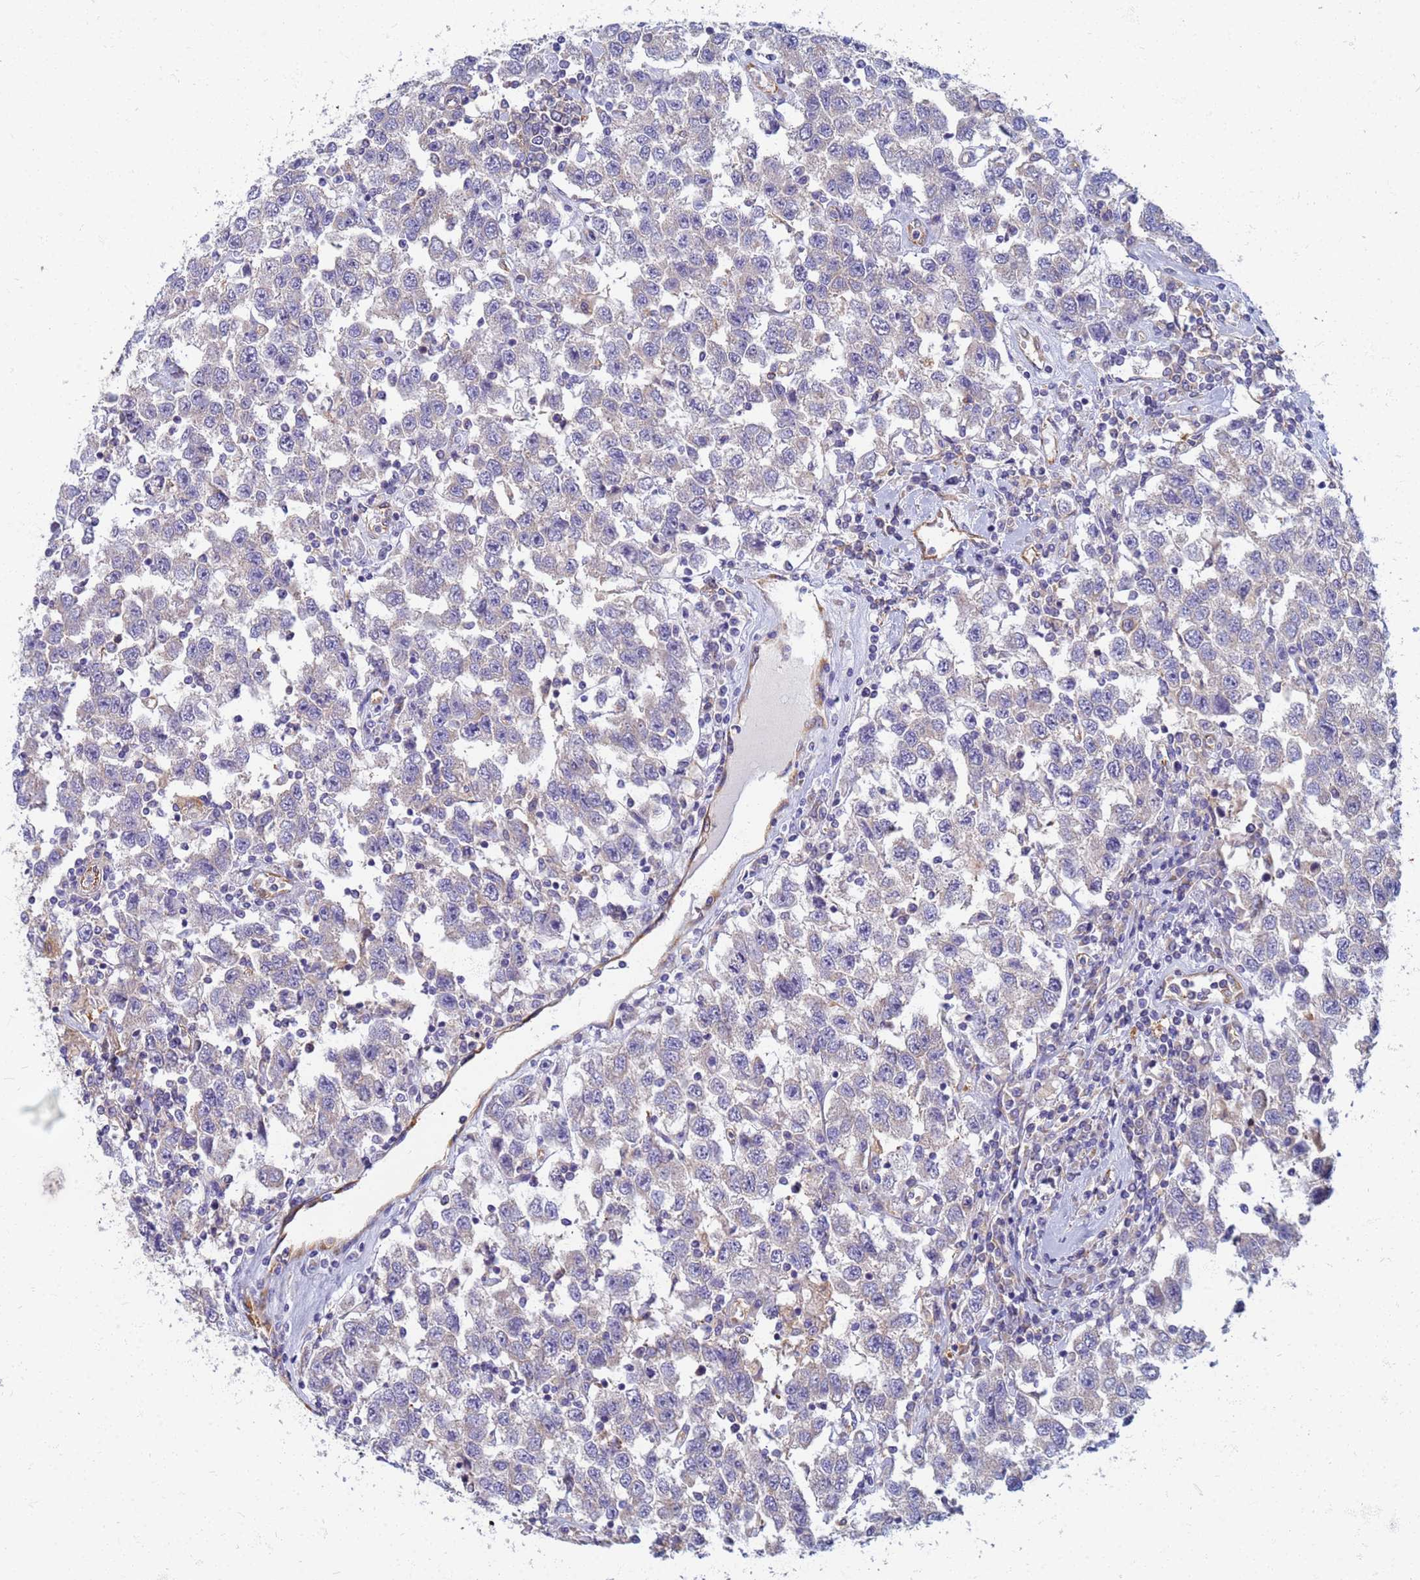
{"staining": {"intensity": "negative", "quantity": "none", "location": "none"}, "tissue": "testis cancer", "cell_type": "Tumor cells", "image_type": "cancer", "snomed": [{"axis": "morphology", "description": "Seminoma, NOS"}, {"axis": "topography", "description": "Testis"}], "caption": "IHC photomicrograph of seminoma (testis) stained for a protein (brown), which displays no staining in tumor cells.", "gene": "EEA1", "patient": {"sex": "male", "age": 41}}